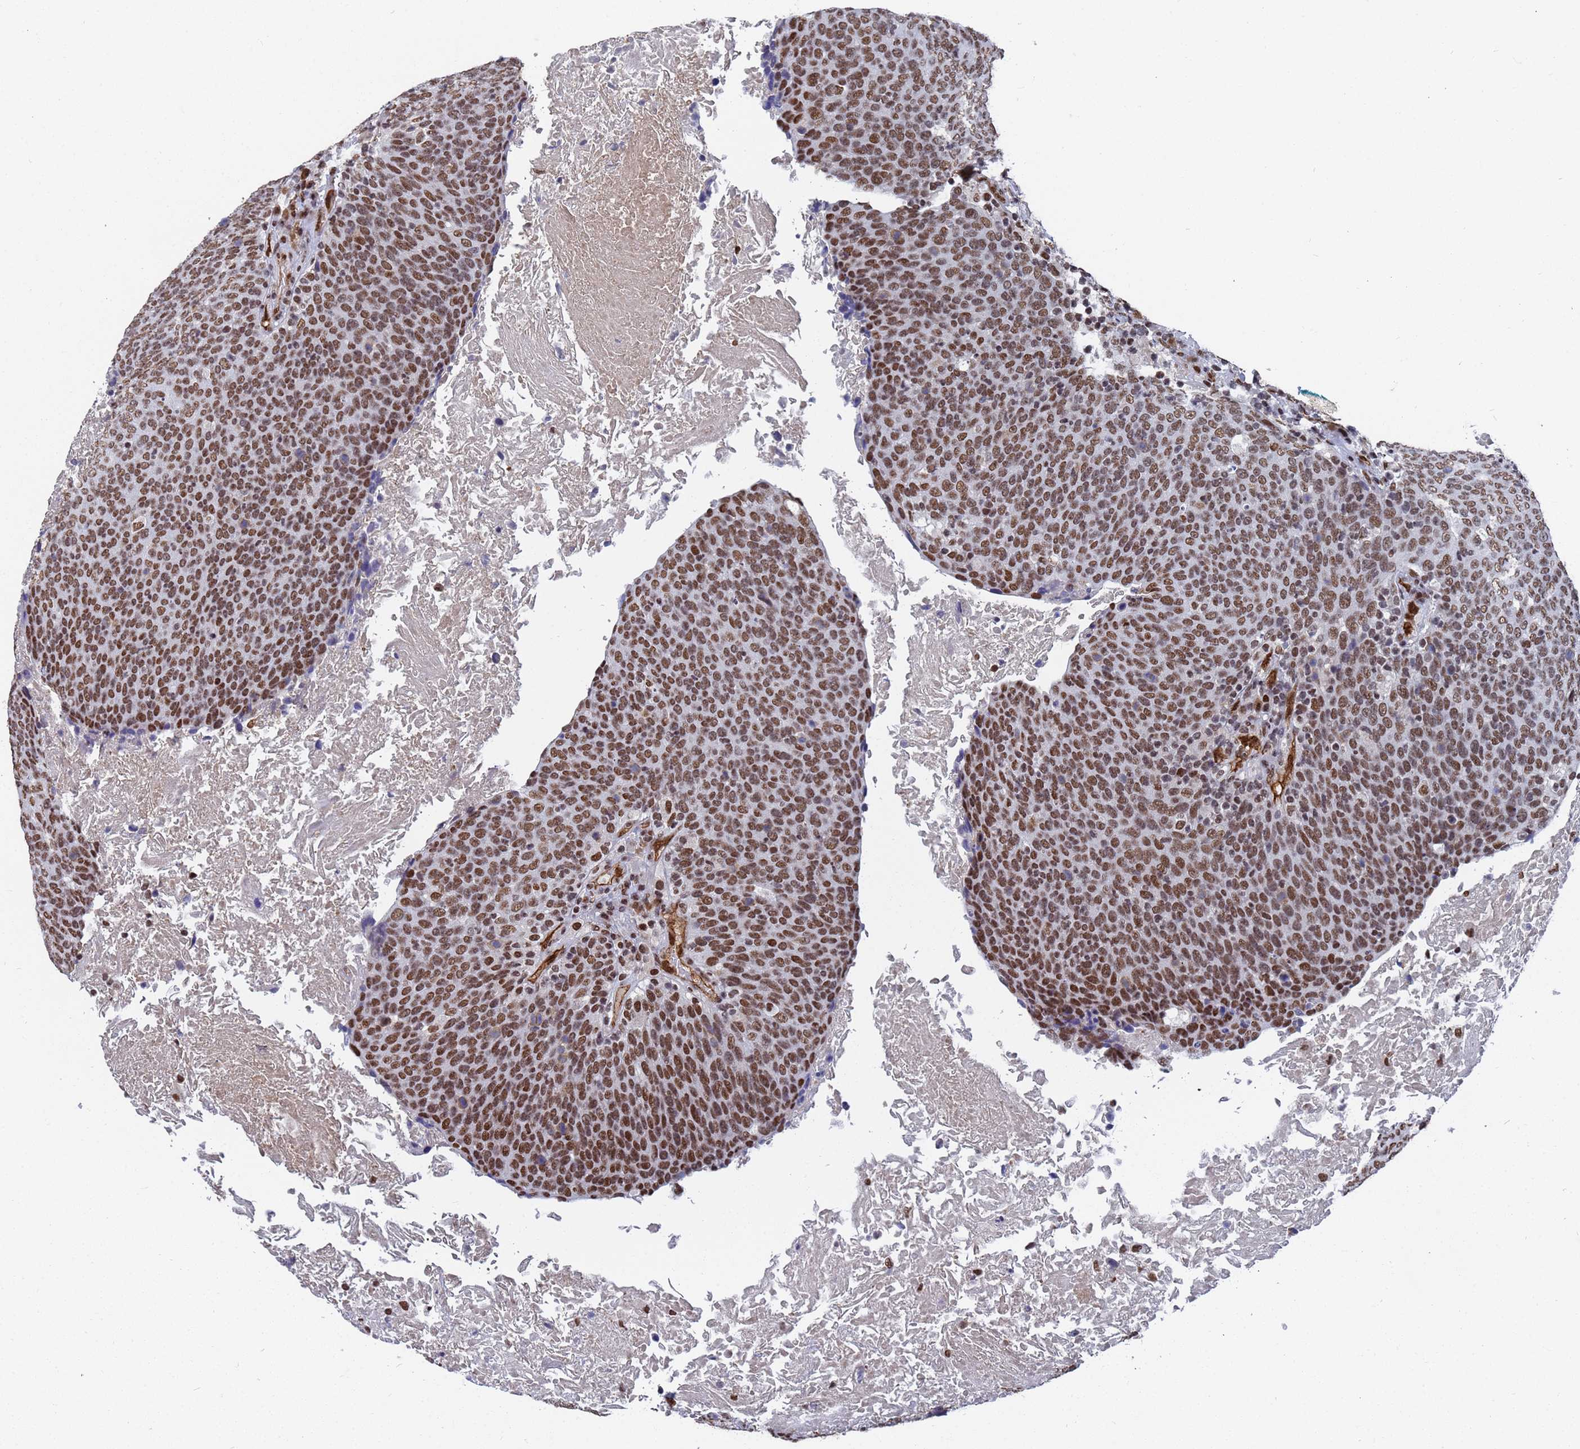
{"staining": {"intensity": "strong", "quantity": ">75%", "location": "nuclear"}, "tissue": "head and neck cancer", "cell_type": "Tumor cells", "image_type": "cancer", "snomed": [{"axis": "morphology", "description": "Squamous cell carcinoma, NOS"}, {"axis": "morphology", "description": "Squamous cell carcinoma, metastatic, NOS"}, {"axis": "topography", "description": "Lymph node"}, {"axis": "topography", "description": "Head-Neck"}], "caption": "High-power microscopy captured an immunohistochemistry (IHC) photomicrograph of head and neck cancer (squamous cell carcinoma), revealing strong nuclear staining in approximately >75% of tumor cells.", "gene": "RAVER2", "patient": {"sex": "male", "age": 62}}